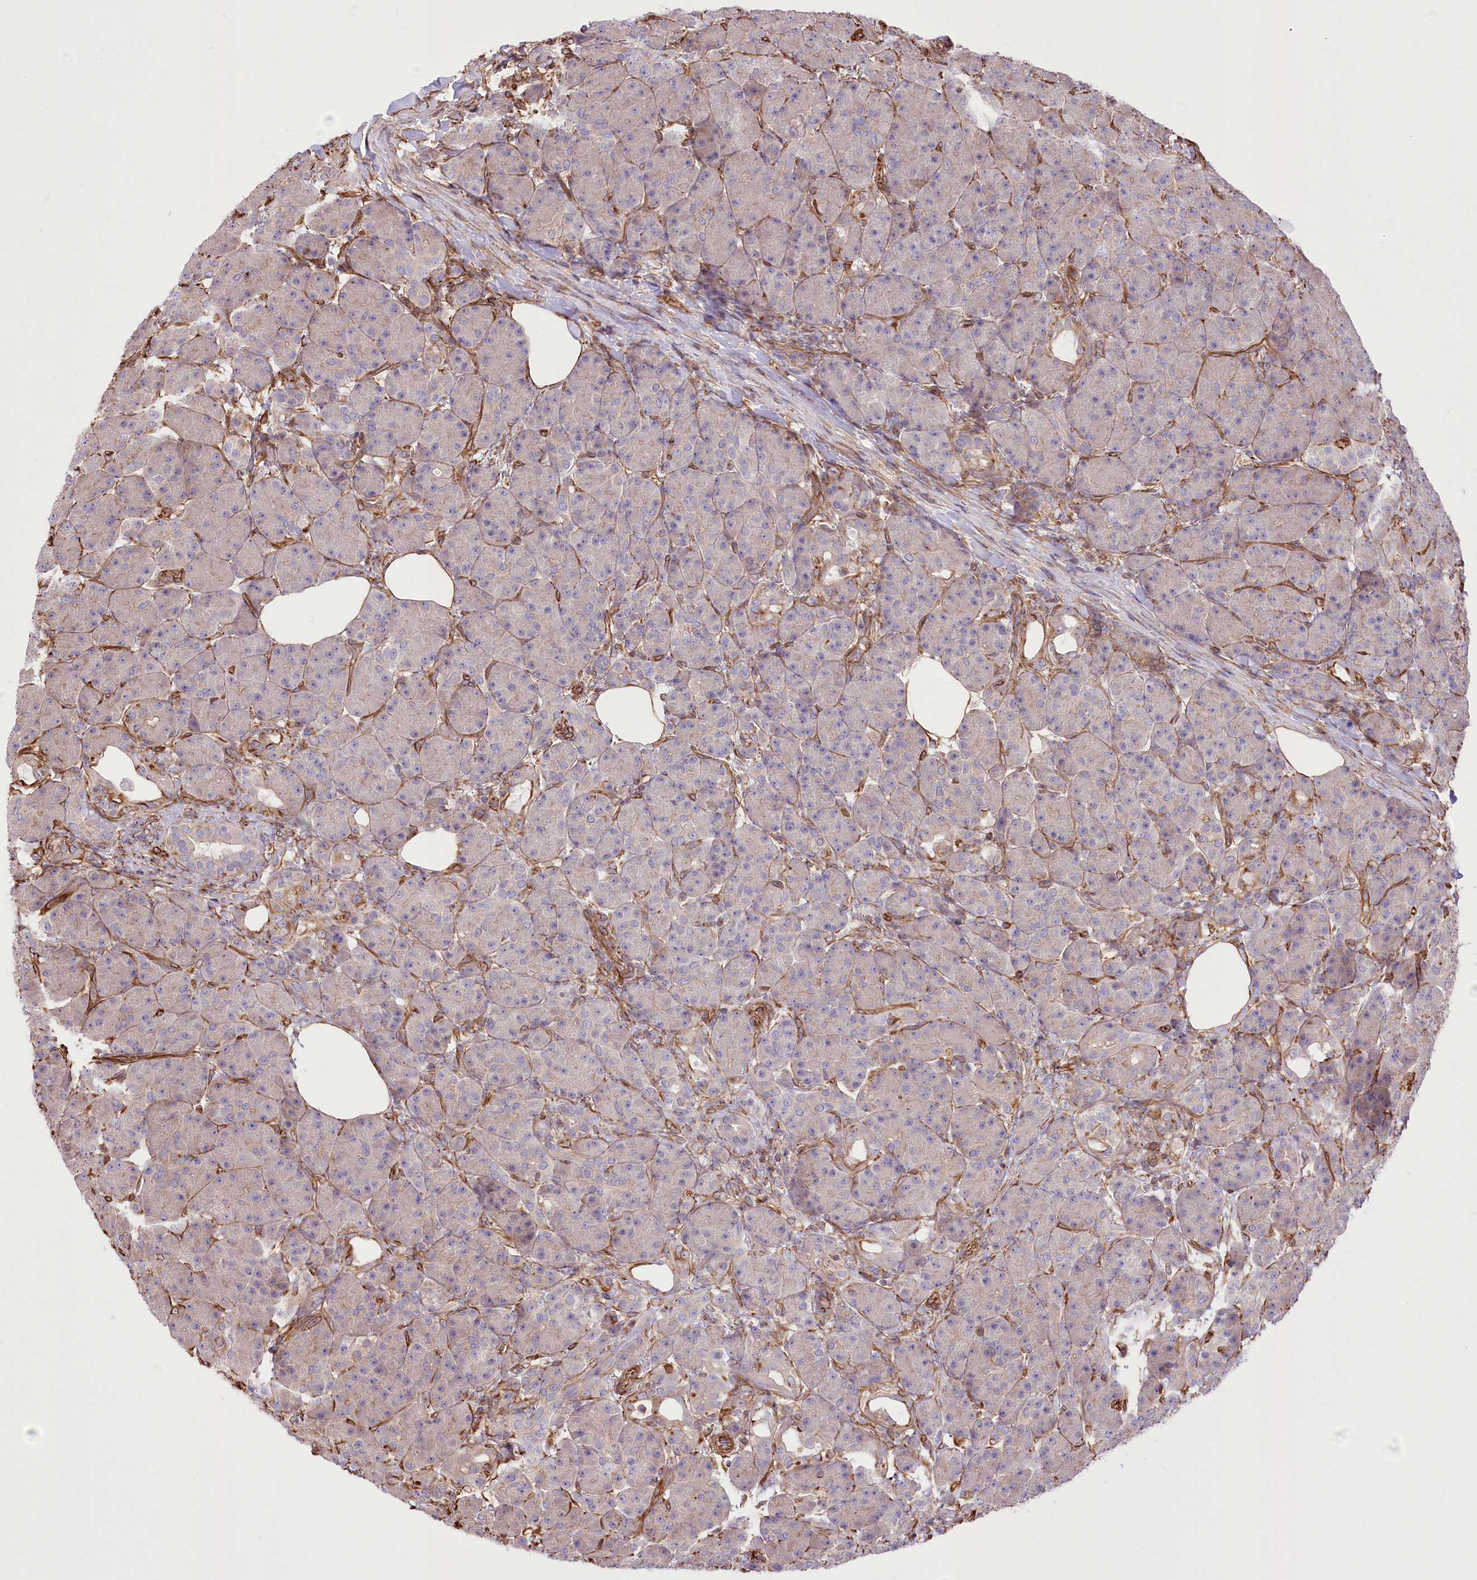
{"staining": {"intensity": "weak", "quantity": "<25%", "location": "cytoplasmic/membranous"}, "tissue": "pancreas", "cell_type": "Exocrine glandular cells", "image_type": "normal", "snomed": [{"axis": "morphology", "description": "Normal tissue, NOS"}, {"axis": "topography", "description": "Pancreas"}], "caption": "There is no significant staining in exocrine glandular cells of pancreas. The staining is performed using DAB (3,3'-diaminobenzidine) brown chromogen with nuclei counter-stained in using hematoxylin.", "gene": "TTC1", "patient": {"sex": "male", "age": 63}}